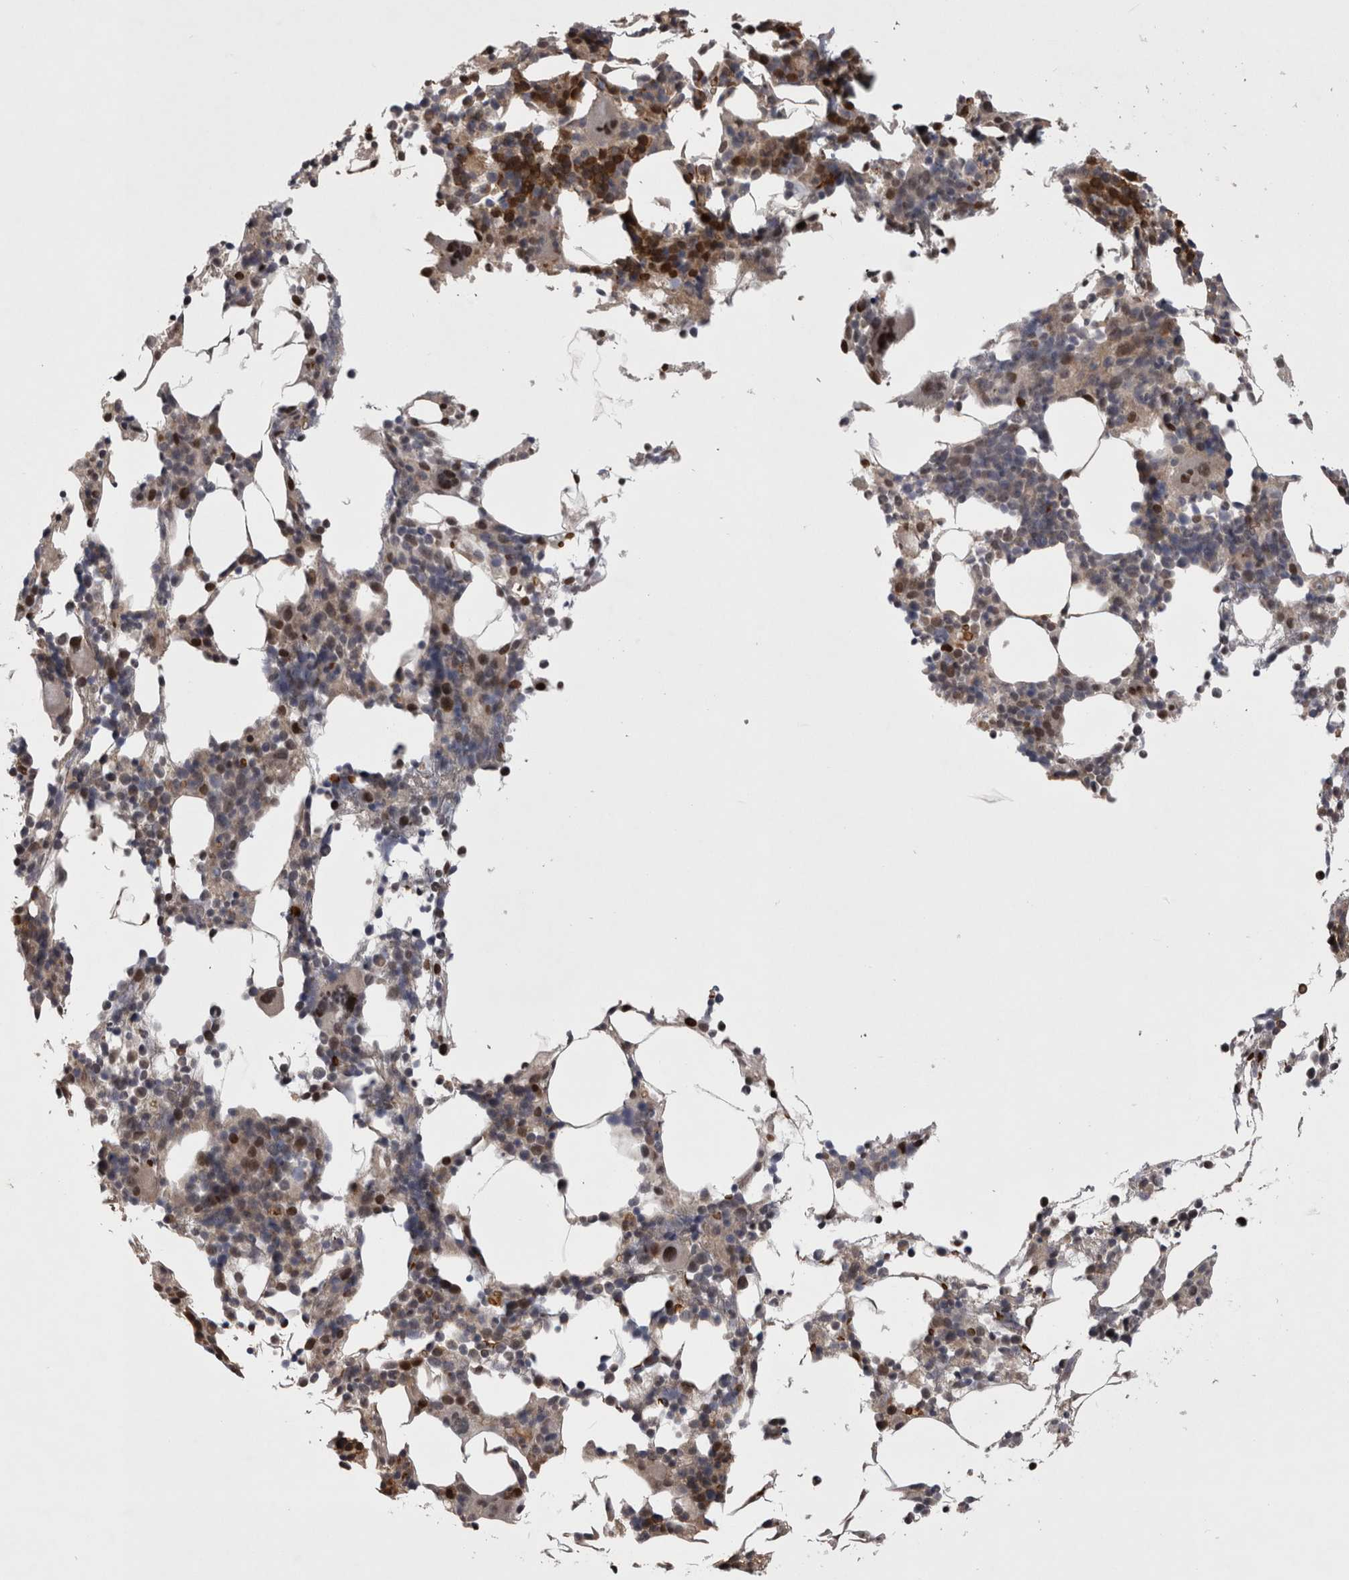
{"staining": {"intensity": "moderate", "quantity": "25%-75%", "location": "cytoplasmic/membranous,nuclear"}, "tissue": "bone marrow", "cell_type": "Hematopoietic cells", "image_type": "normal", "snomed": [{"axis": "morphology", "description": "Normal tissue, NOS"}, {"axis": "morphology", "description": "Inflammation, NOS"}, {"axis": "topography", "description": "Bone marrow"}], "caption": "Immunohistochemical staining of unremarkable bone marrow demonstrates moderate cytoplasmic/membranous,nuclear protein expression in approximately 25%-75% of hematopoietic cells. (Stains: DAB (3,3'-diaminobenzidine) in brown, nuclei in blue, Microscopy: brightfield microscopy at high magnification).", "gene": "IFI44", "patient": {"sex": "male", "age": 55}}